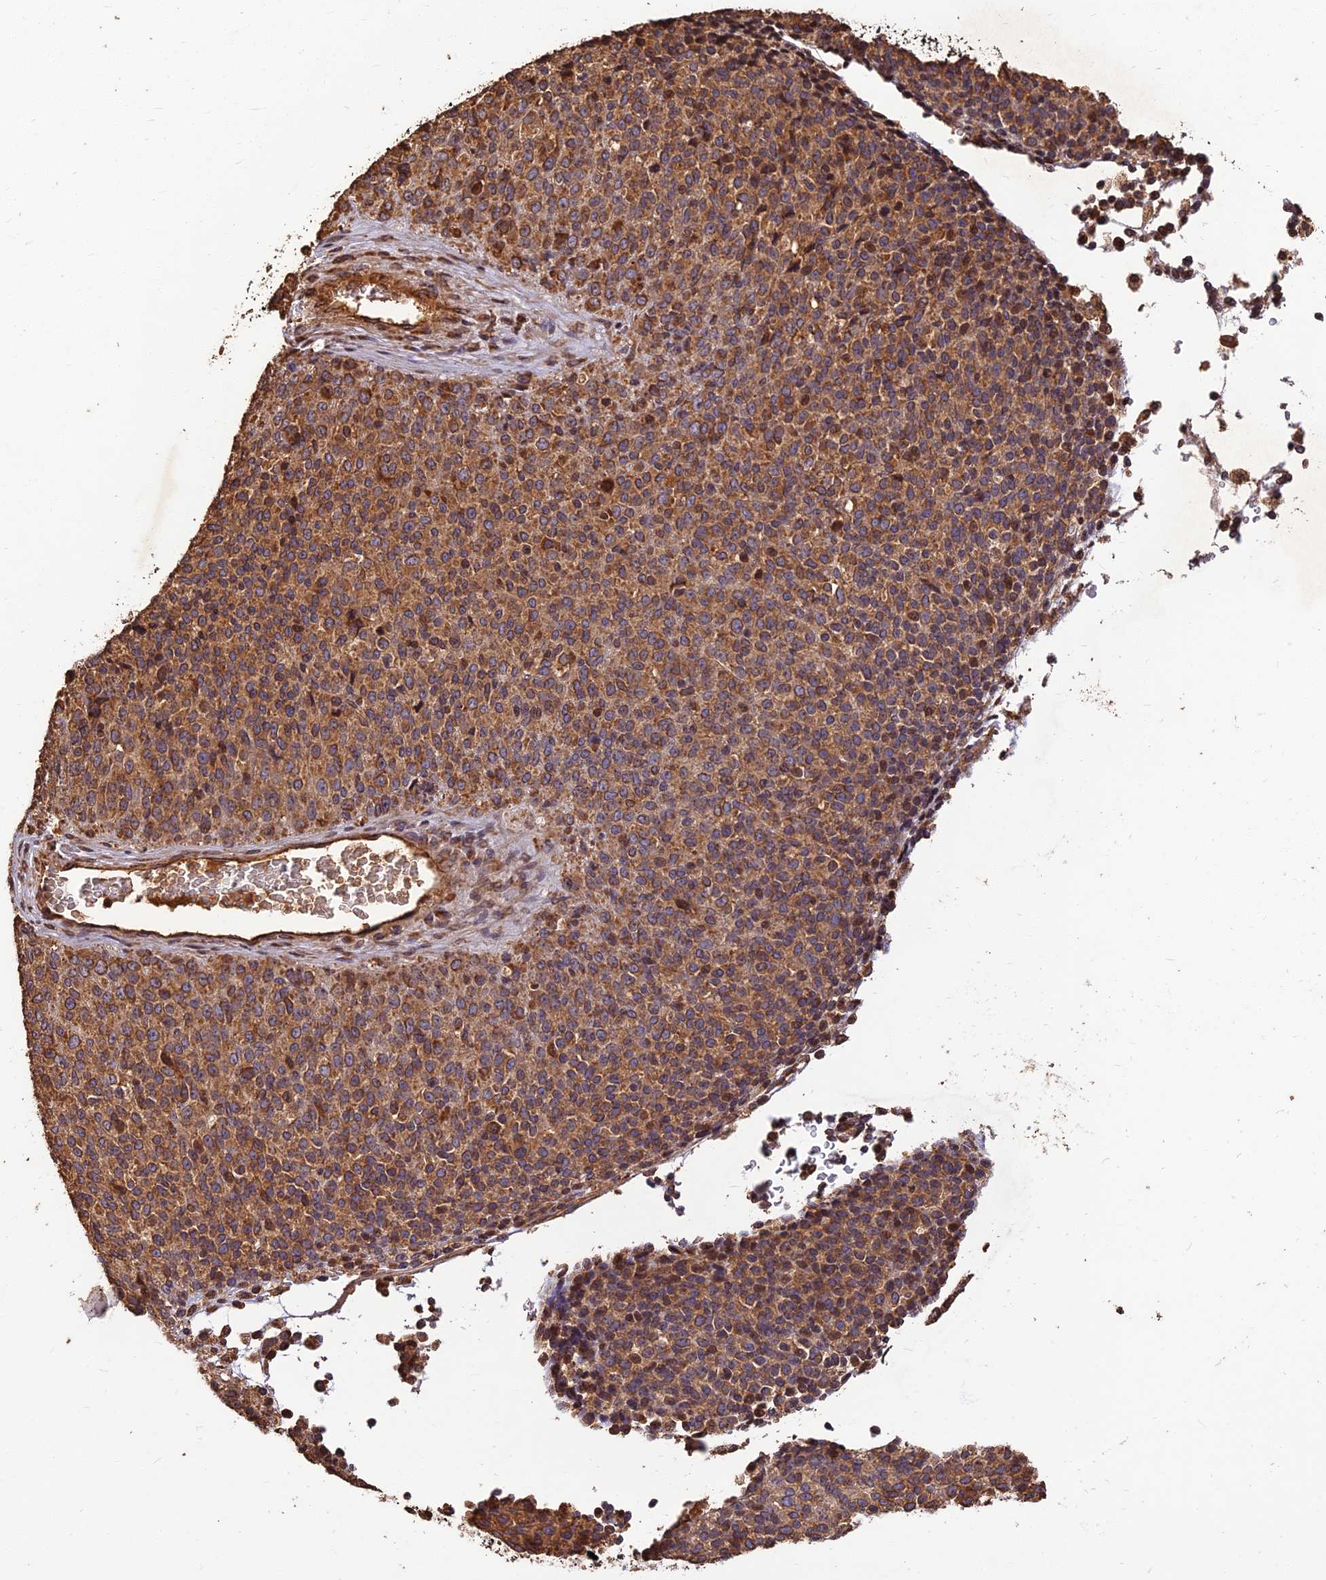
{"staining": {"intensity": "moderate", "quantity": ">75%", "location": "cytoplasmic/membranous"}, "tissue": "melanoma", "cell_type": "Tumor cells", "image_type": "cancer", "snomed": [{"axis": "morphology", "description": "Malignant melanoma, Metastatic site"}, {"axis": "topography", "description": "Brain"}], "caption": "Tumor cells demonstrate moderate cytoplasmic/membranous expression in approximately >75% of cells in malignant melanoma (metastatic site). The protein of interest is shown in brown color, while the nuclei are stained blue.", "gene": "CORO1C", "patient": {"sex": "female", "age": 56}}